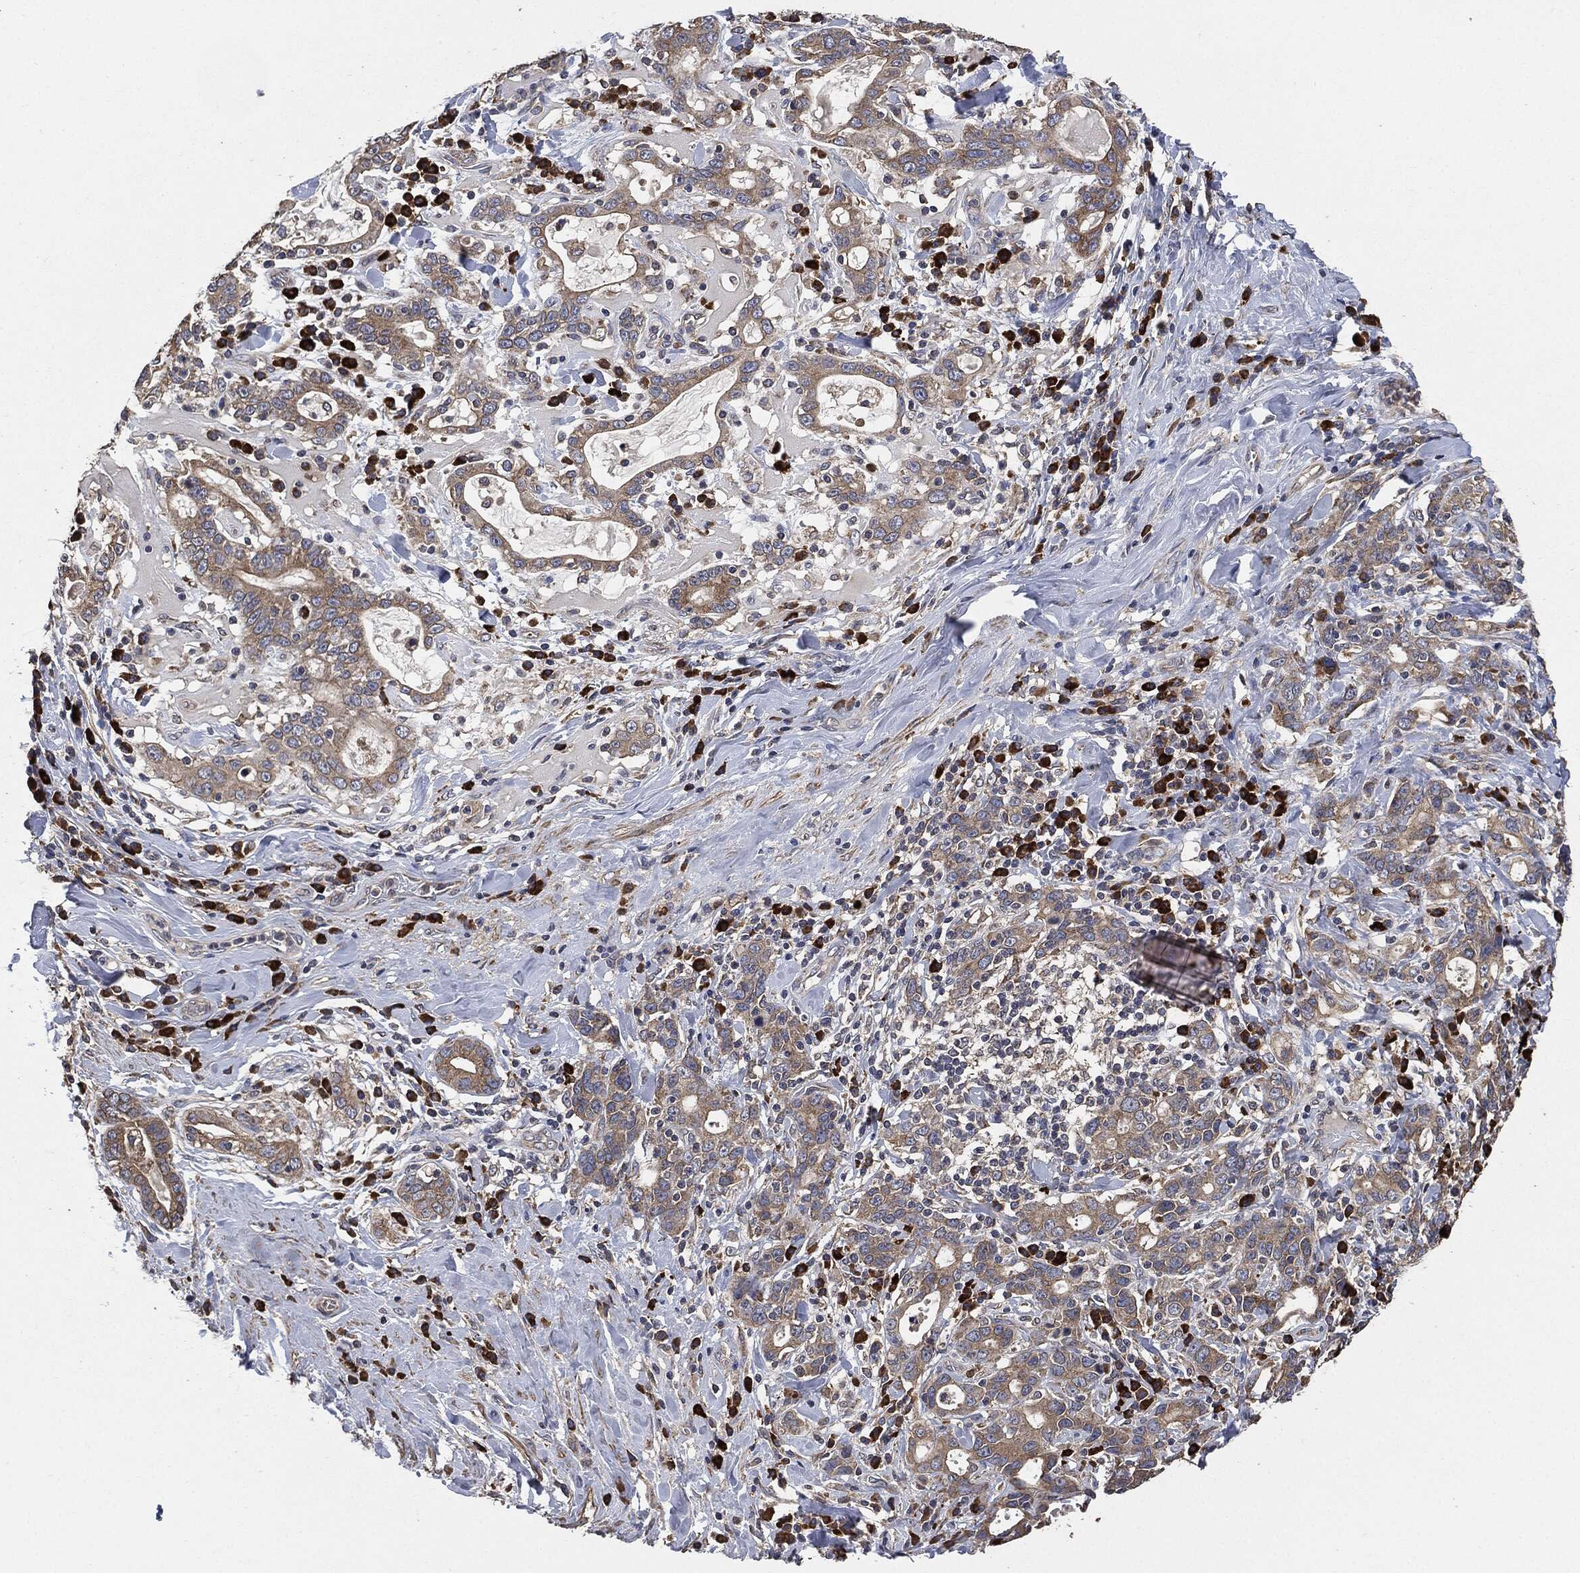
{"staining": {"intensity": "moderate", "quantity": "25%-75%", "location": "cytoplasmic/membranous"}, "tissue": "stomach cancer", "cell_type": "Tumor cells", "image_type": "cancer", "snomed": [{"axis": "morphology", "description": "Adenocarcinoma, NOS"}, {"axis": "topography", "description": "Stomach"}], "caption": "Immunohistochemistry of adenocarcinoma (stomach) displays medium levels of moderate cytoplasmic/membranous staining in about 25%-75% of tumor cells. The protein of interest is stained brown, and the nuclei are stained in blue (DAB IHC with brightfield microscopy, high magnification).", "gene": "STK3", "patient": {"sex": "male", "age": 79}}